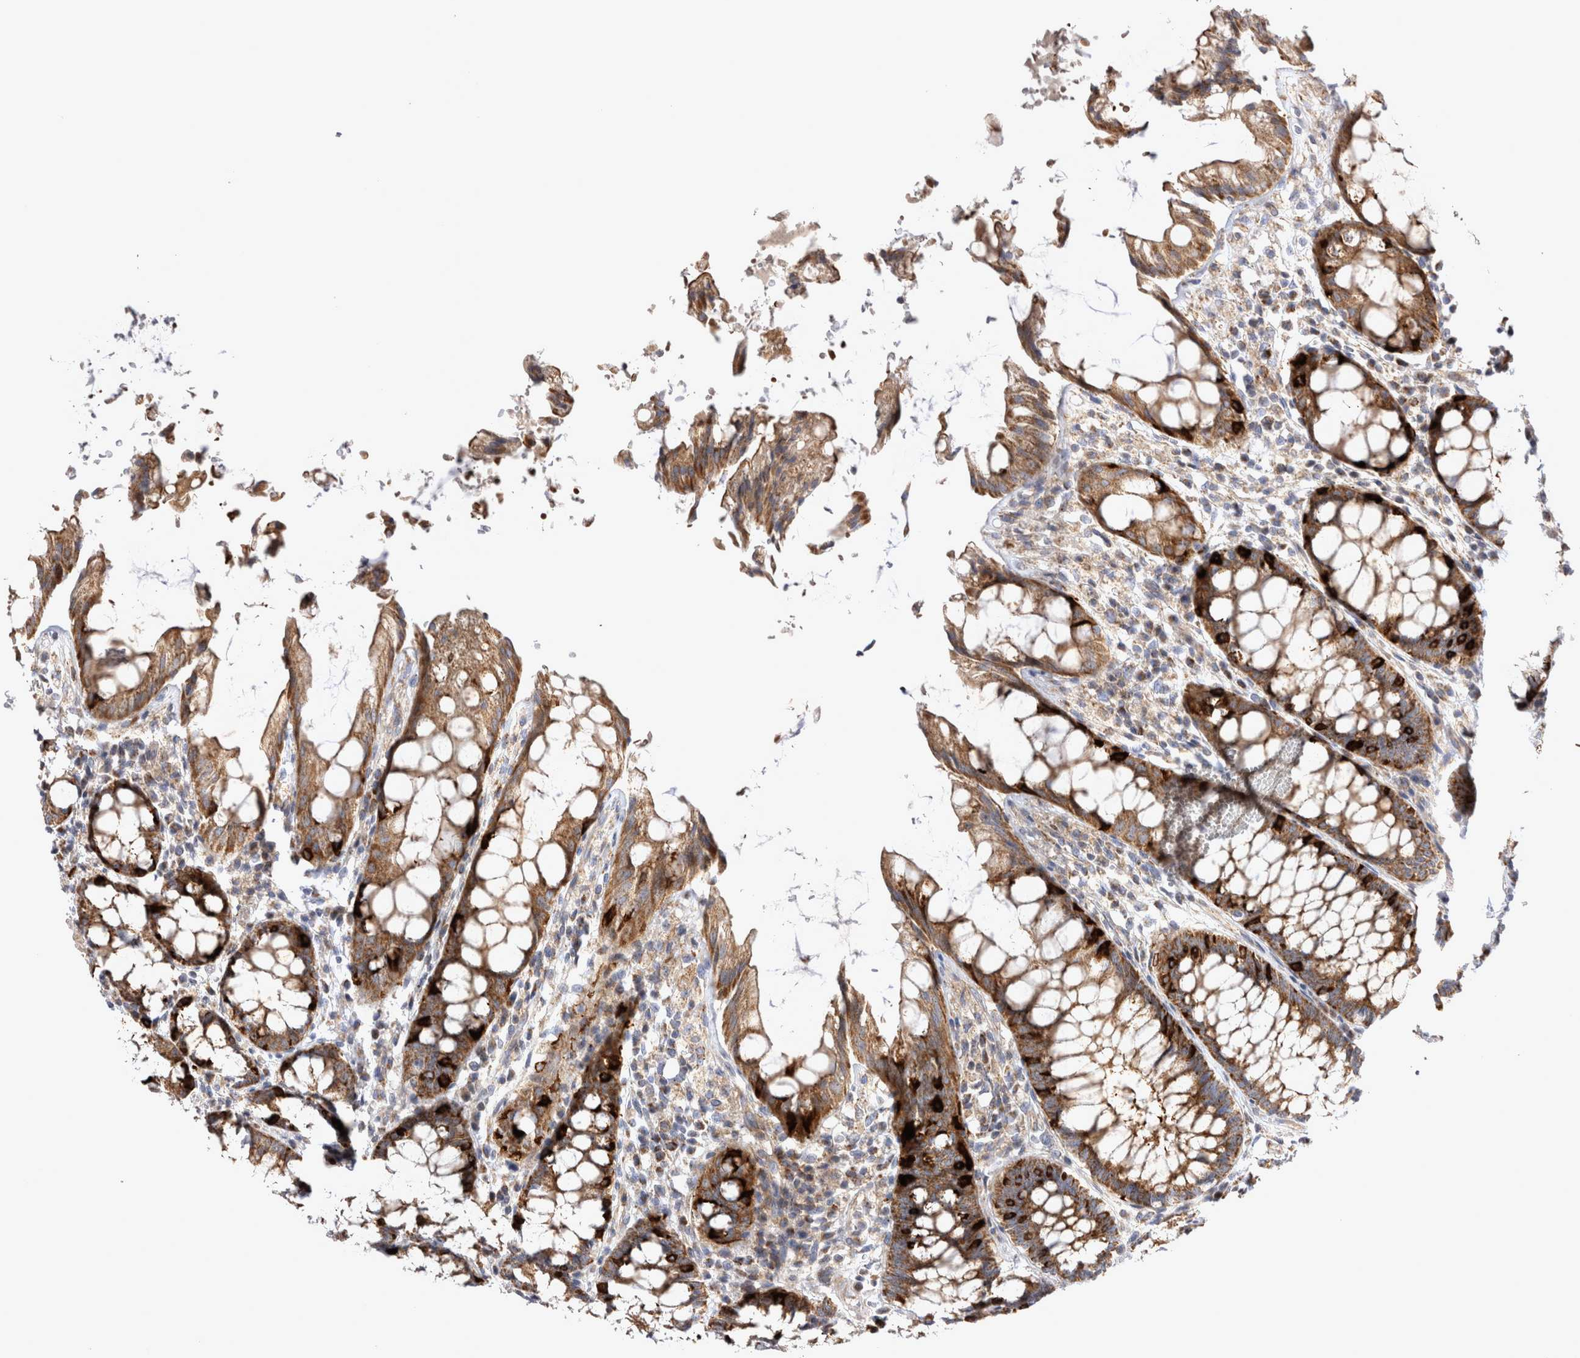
{"staining": {"intensity": "moderate", "quantity": ">75%", "location": "cytoplasmic/membranous"}, "tissue": "rectum", "cell_type": "Glandular cells", "image_type": "normal", "snomed": [{"axis": "morphology", "description": "Normal tissue, NOS"}, {"axis": "topography", "description": "Rectum"}], "caption": "DAB immunohistochemical staining of benign human rectum demonstrates moderate cytoplasmic/membranous protein positivity in approximately >75% of glandular cells.", "gene": "TSPOAP1", "patient": {"sex": "male", "age": 64}}